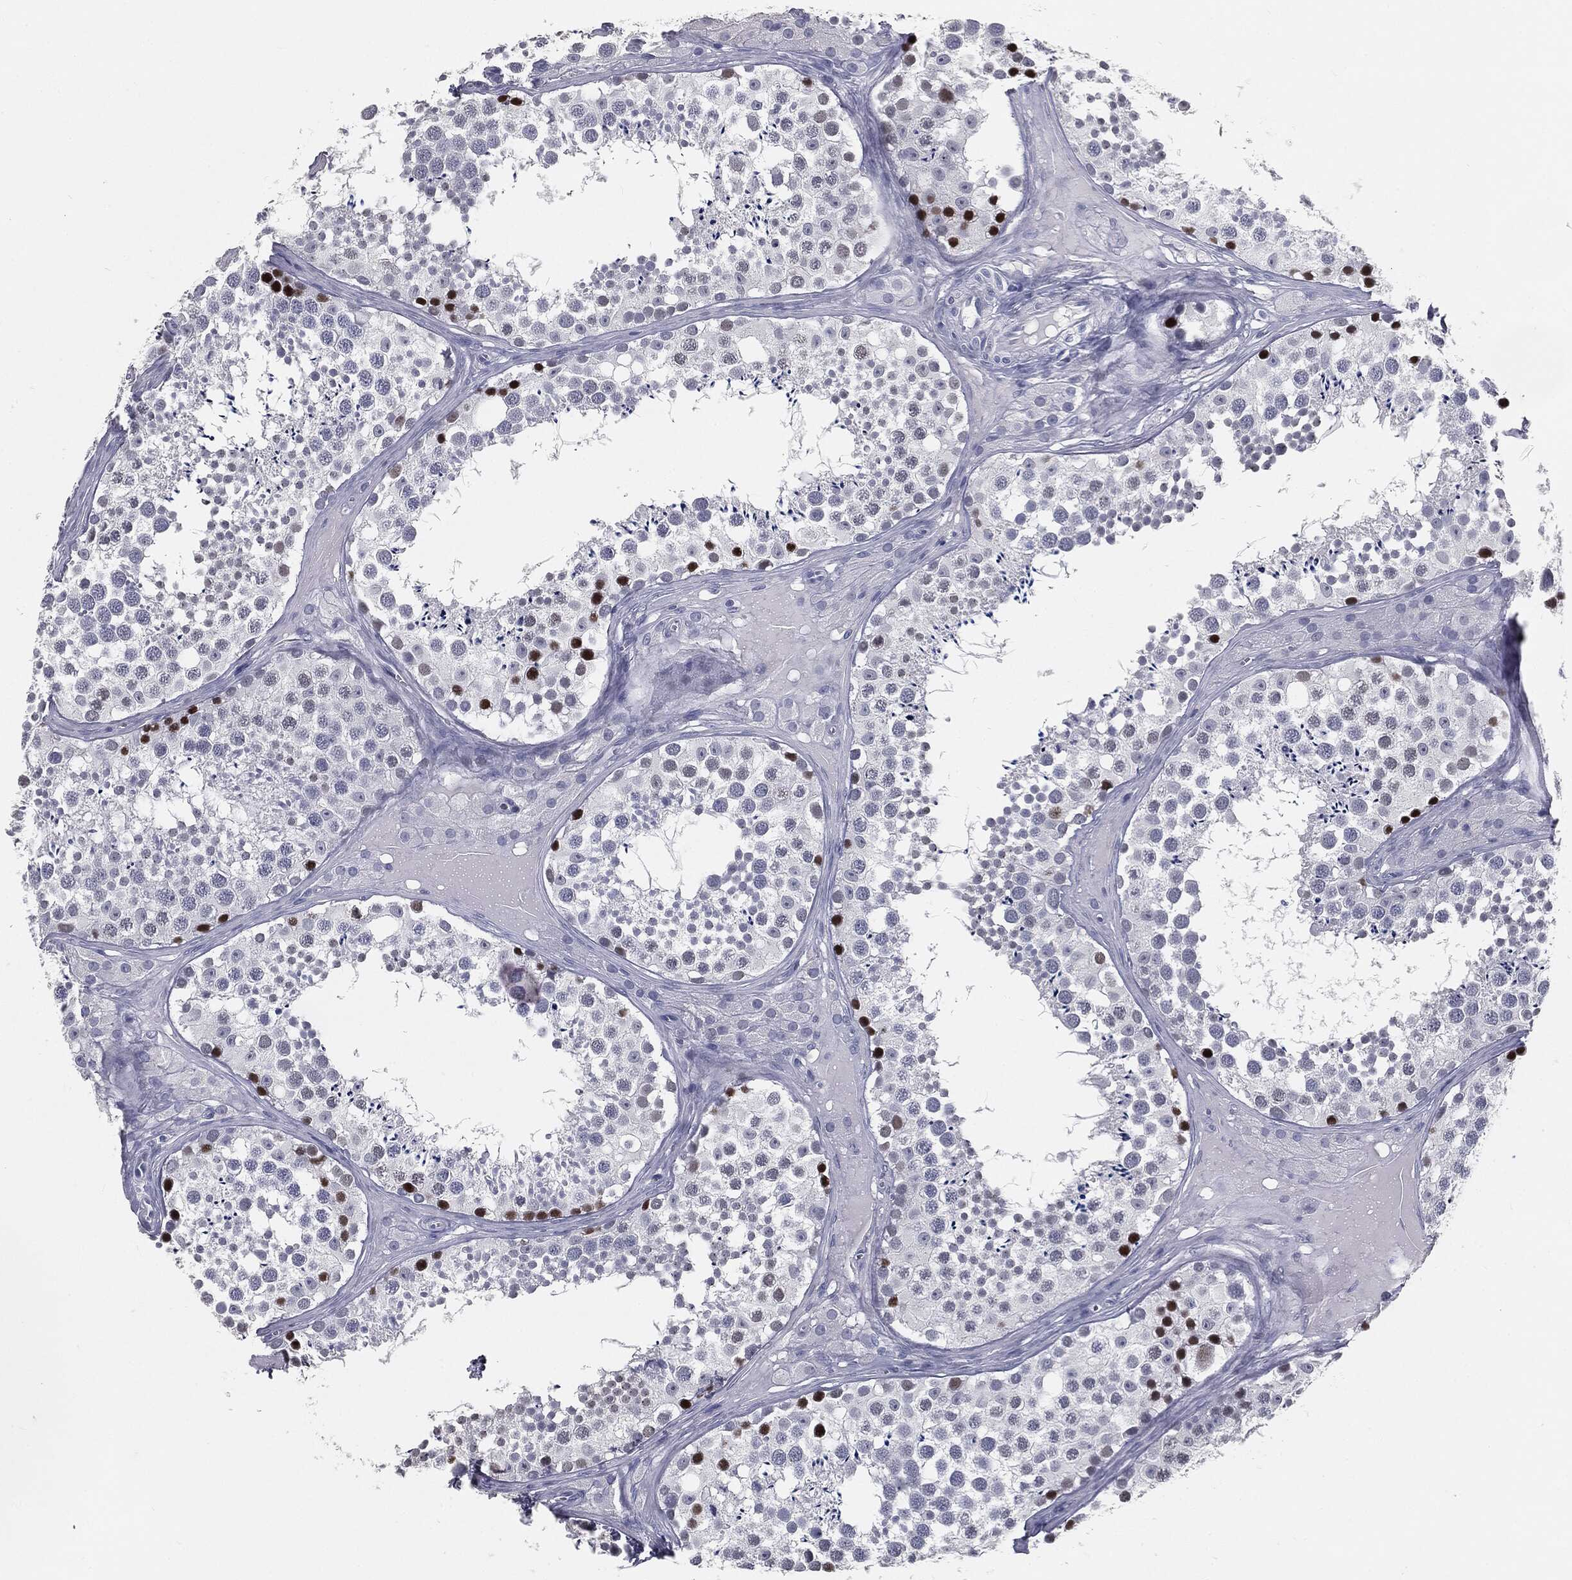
{"staining": {"intensity": "strong", "quantity": "<25%", "location": "nuclear"}, "tissue": "testis", "cell_type": "Cells in seminiferous ducts", "image_type": "normal", "snomed": [{"axis": "morphology", "description": "Normal tissue, NOS"}, {"axis": "topography", "description": "Testis"}], "caption": "Immunohistochemical staining of normal human testis demonstrates strong nuclear protein positivity in about <25% of cells in seminiferous ducts.", "gene": "PRAME", "patient": {"sex": "male", "age": 31}}